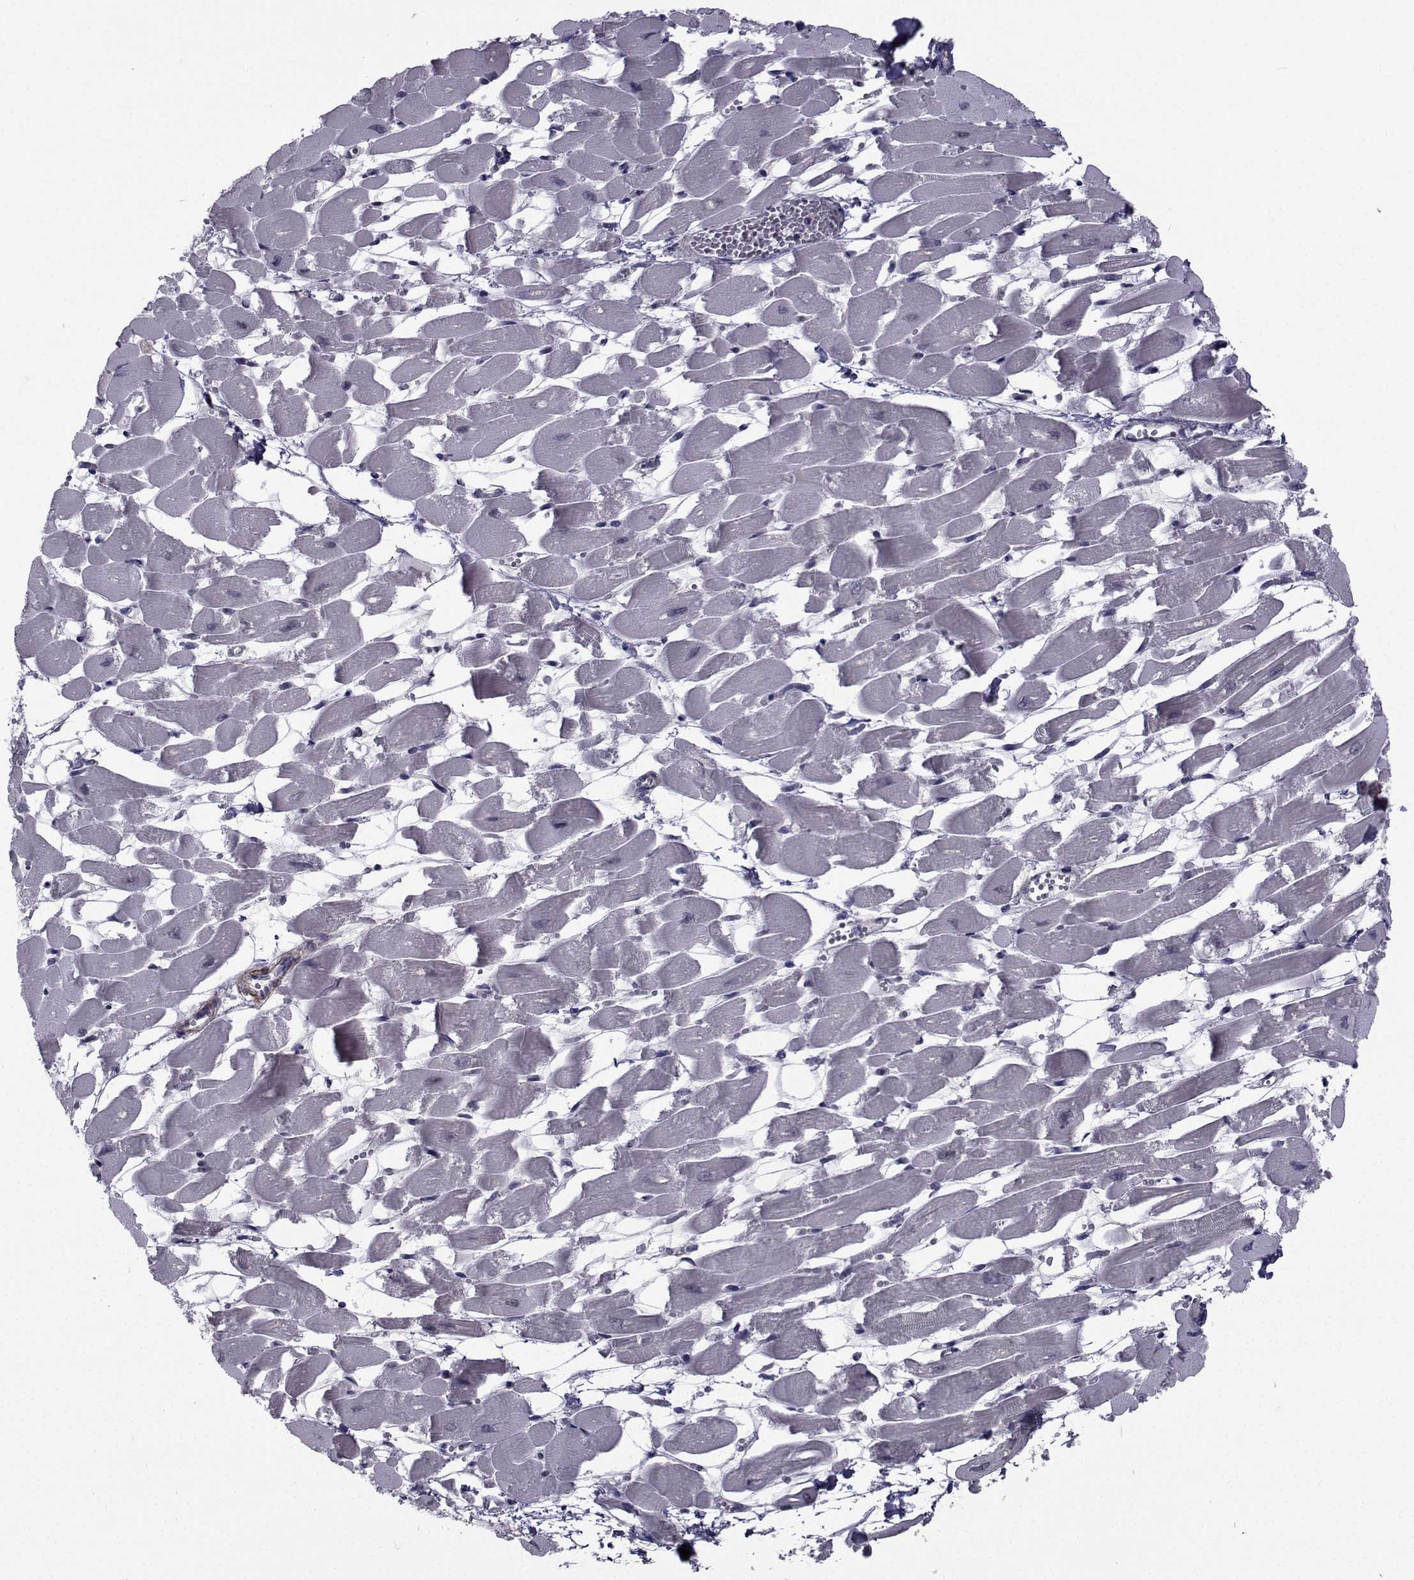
{"staining": {"intensity": "negative", "quantity": "none", "location": "none"}, "tissue": "heart muscle", "cell_type": "Cardiomyocytes", "image_type": "normal", "snomed": [{"axis": "morphology", "description": "Normal tissue, NOS"}, {"axis": "topography", "description": "Heart"}], "caption": "Immunohistochemistry of normal human heart muscle reveals no positivity in cardiomyocytes.", "gene": "CFAP74", "patient": {"sex": "female", "age": 52}}